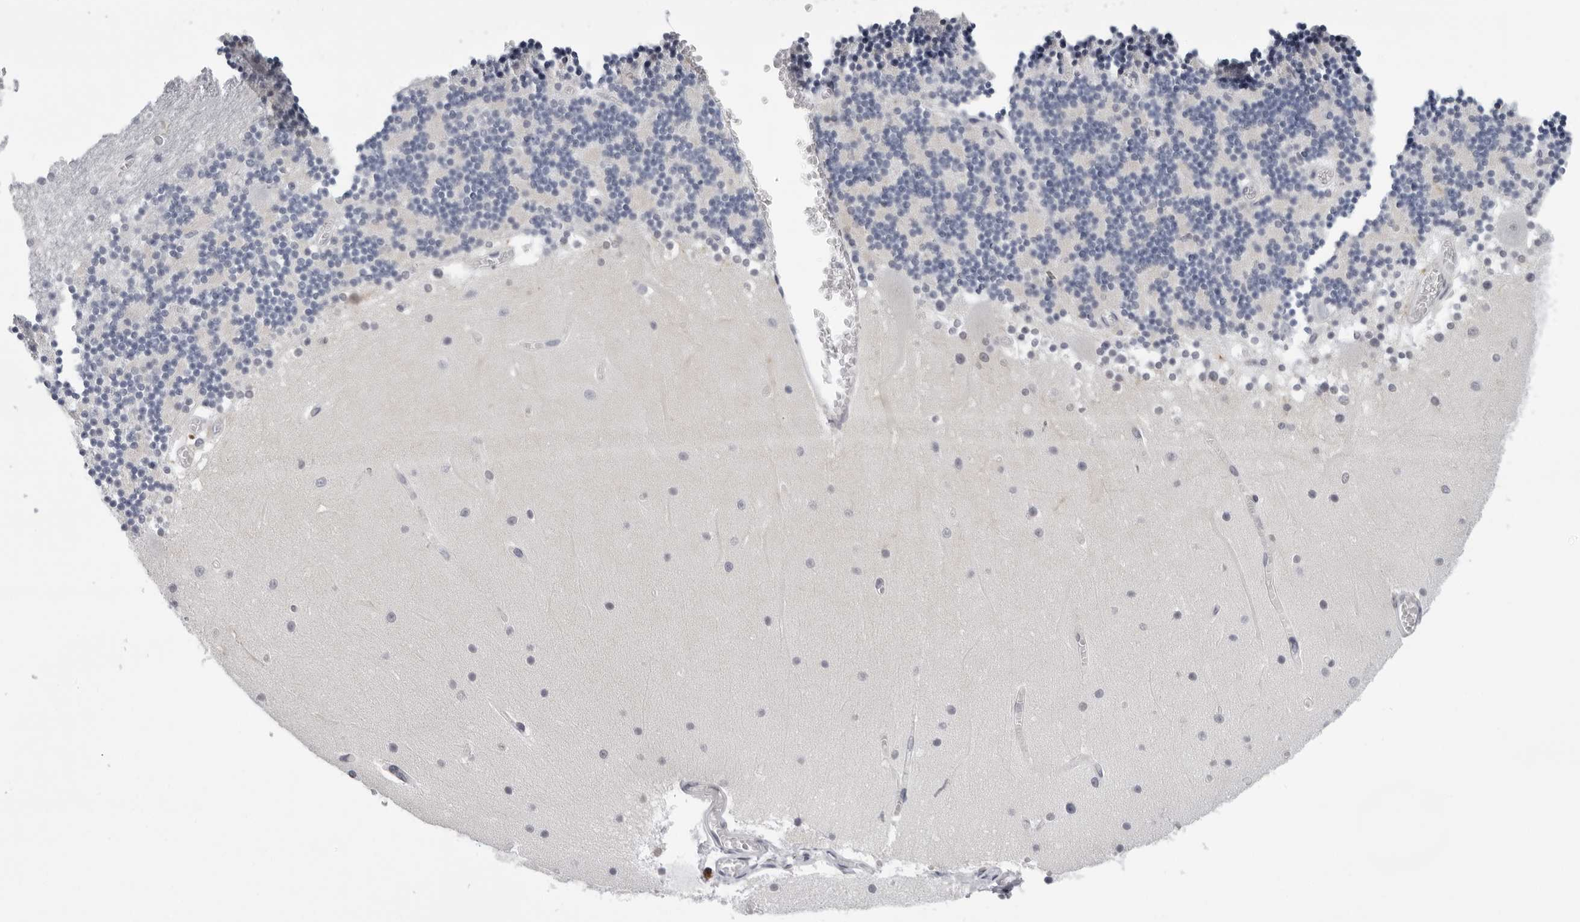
{"staining": {"intensity": "moderate", "quantity": "25%-75%", "location": "cytoplasmic/membranous"}, "tissue": "cerebellum", "cell_type": "Cells in granular layer", "image_type": "normal", "snomed": [{"axis": "morphology", "description": "Normal tissue, NOS"}, {"axis": "topography", "description": "Cerebellum"}], "caption": "A medium amount of moderate cytoplasmic/membranous staining is identified in about 25%-75% of cells in granular layer in benign cerebellum.", "gene": "CPT2", "patient": {"sex": "female", "age": 28}}